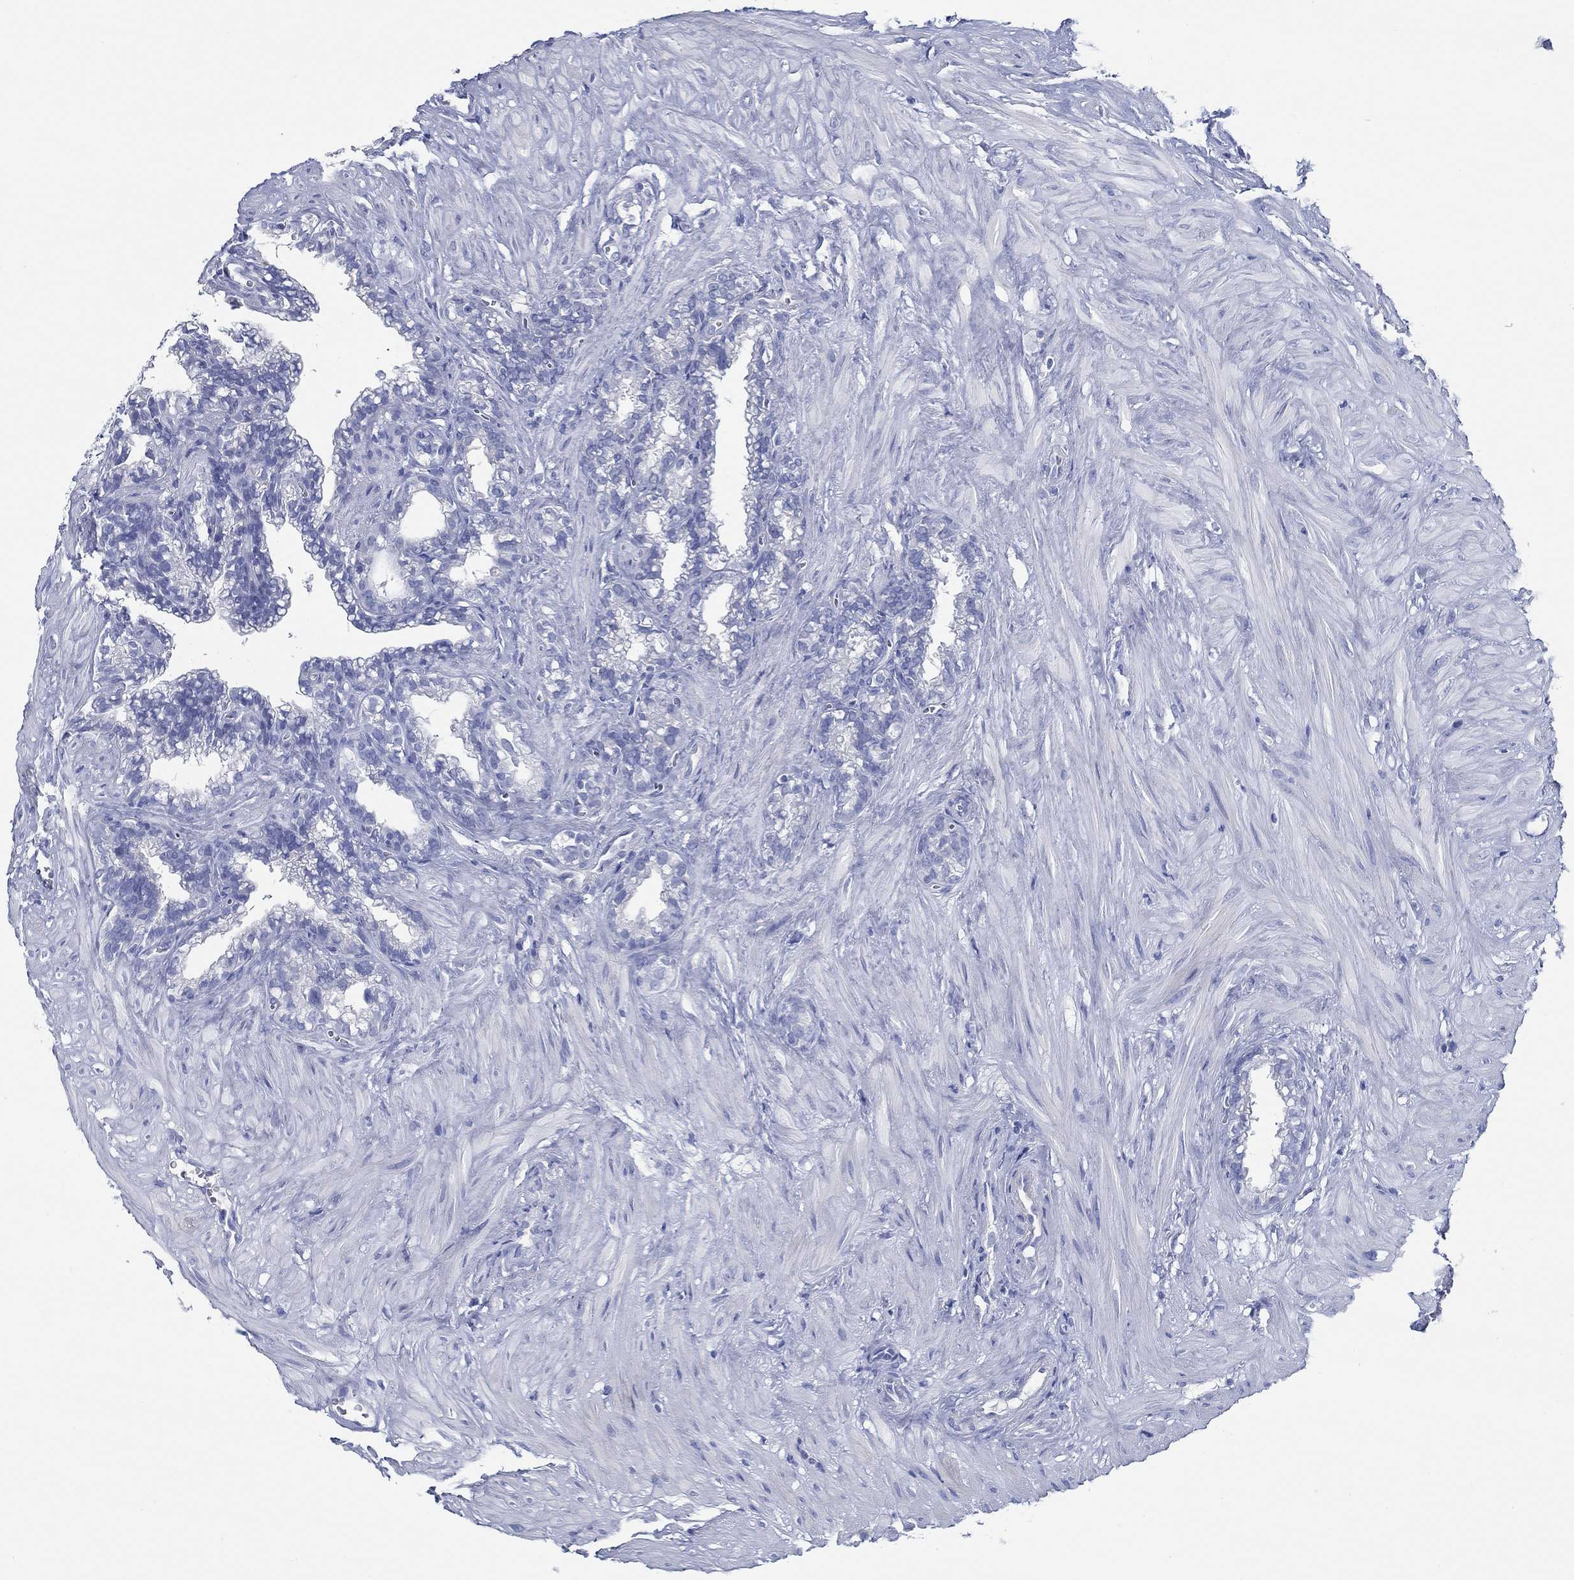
{"staining": {"intensity": "negative", "quantity": "none", "location": "none"}, "tissue": "seminal vesicle", "cell_type": "Glandular cells", "image_type": "normal", "snomed": [{"axis": "morphology", "description": "Normal tissue, NOS"}, {"axis": "morphology", "description": "Urothelial carcinoma, NOS"}, {"axis": "topography", "description": "Urinary bladder"}, {"axis": "topography", "description": "Seminal veicle"}], "caption": "Human seminal vesicle stained for a protein using immunohistochemistry (IHC) displays no positivity in glandular cells.", "gene": "TOMM20L", "patient": {"sex": "male", "age": 76}}